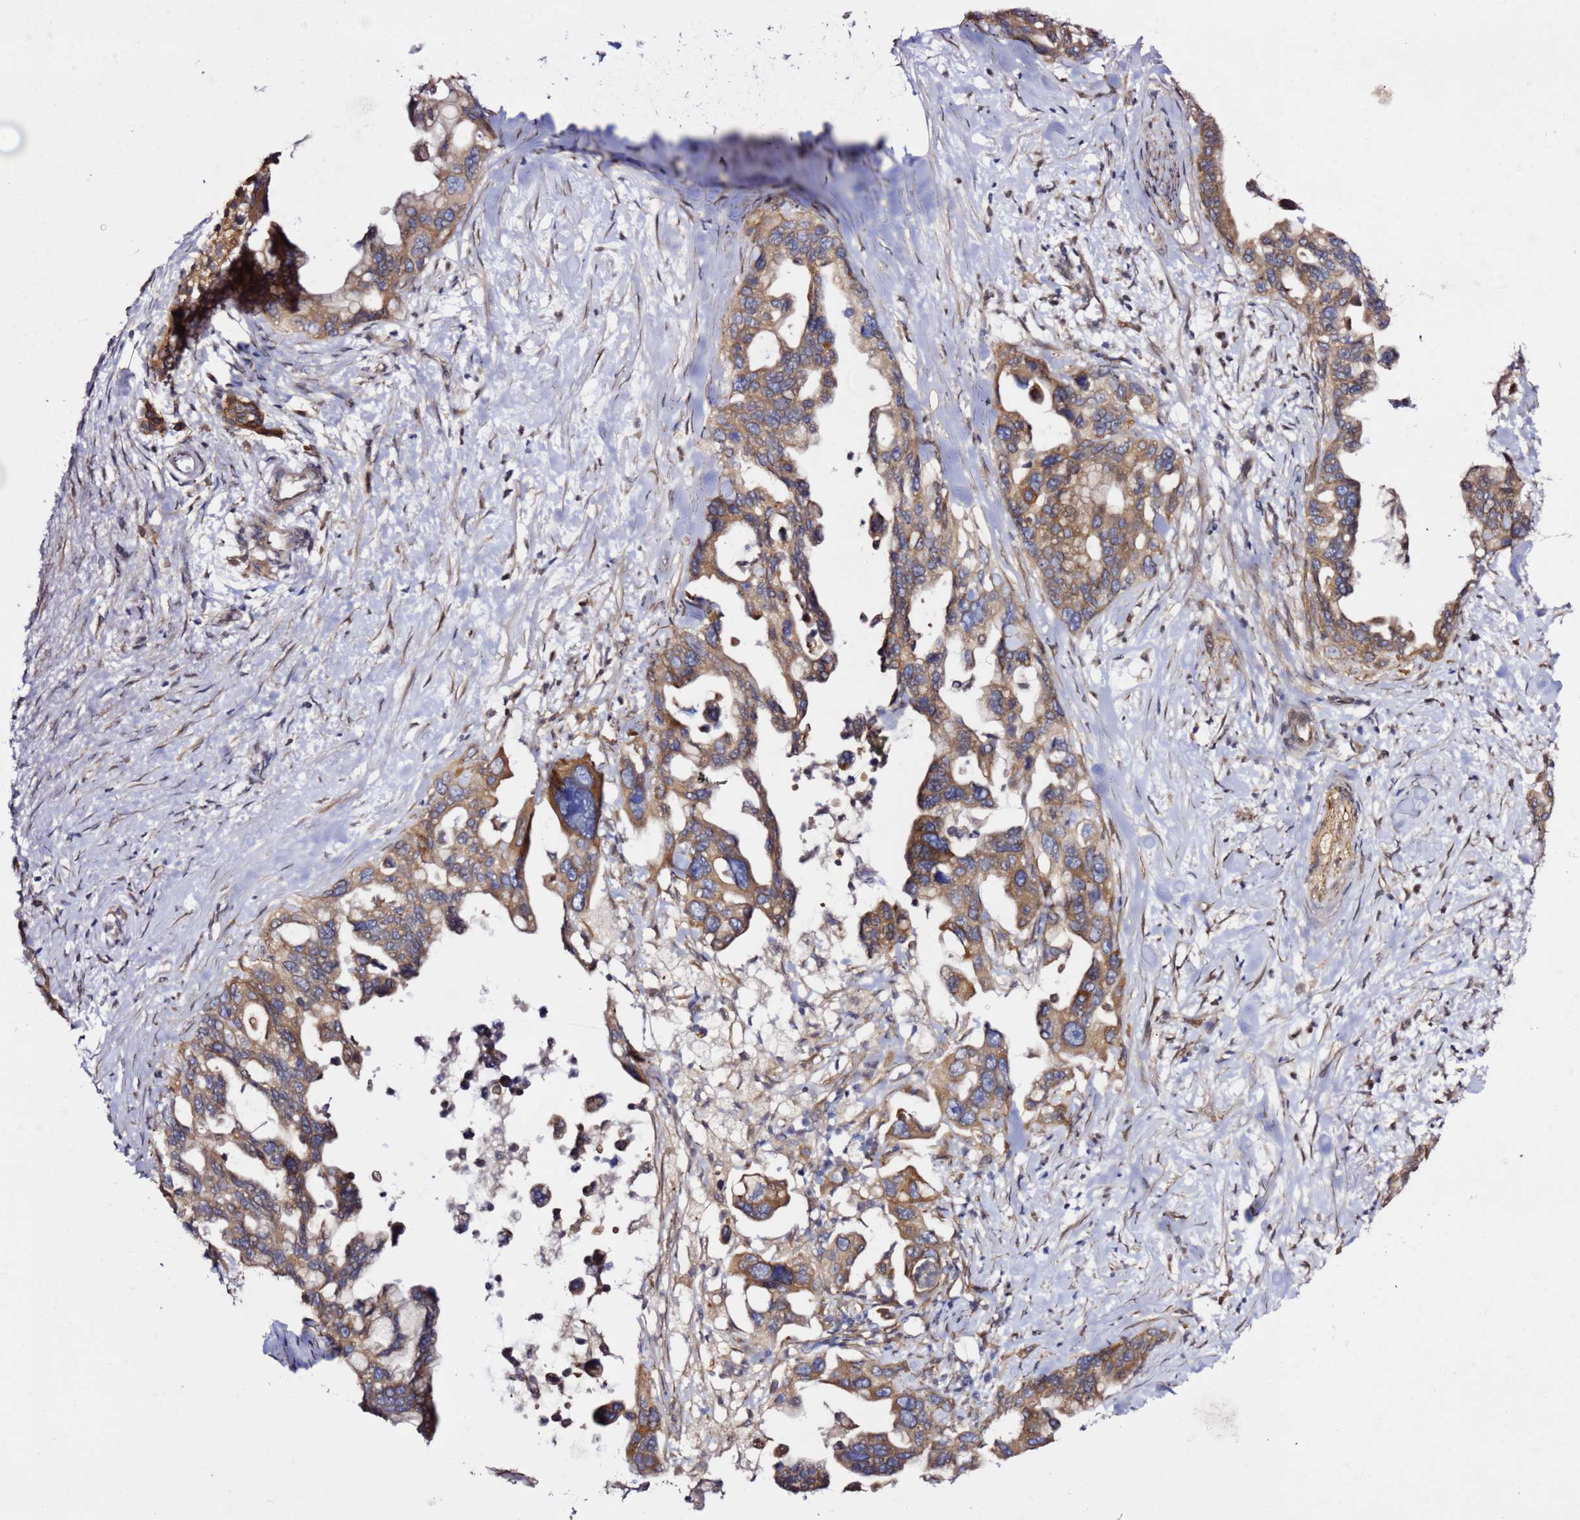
{"staining": {"intensity": "moderate", "quantity": ">75%", "location": "cytoplasmic/membranous"}, "tissue": "pancreatic cancer", "cell_type": "Tumor cells", "image_type": "cancer", "snomed": [{"axis": "morphology", "description": "Adenocarcinoma, NOS"}, {"axis": "topography", "description": "Pancreas"}], "caption": "Adenocarcinoma (pancreatic) was stained to show a protein in brown. There is medium levels of moderate cytoplasmic/membranous staining in approximately >75% of tumor cells. (DAB (3,3'-diaminobenzidine) = brown stain, brightfield microscopy at high magnification).", "gene": "PRKAB2", "patient": {"sex": "female", "age": 83}}